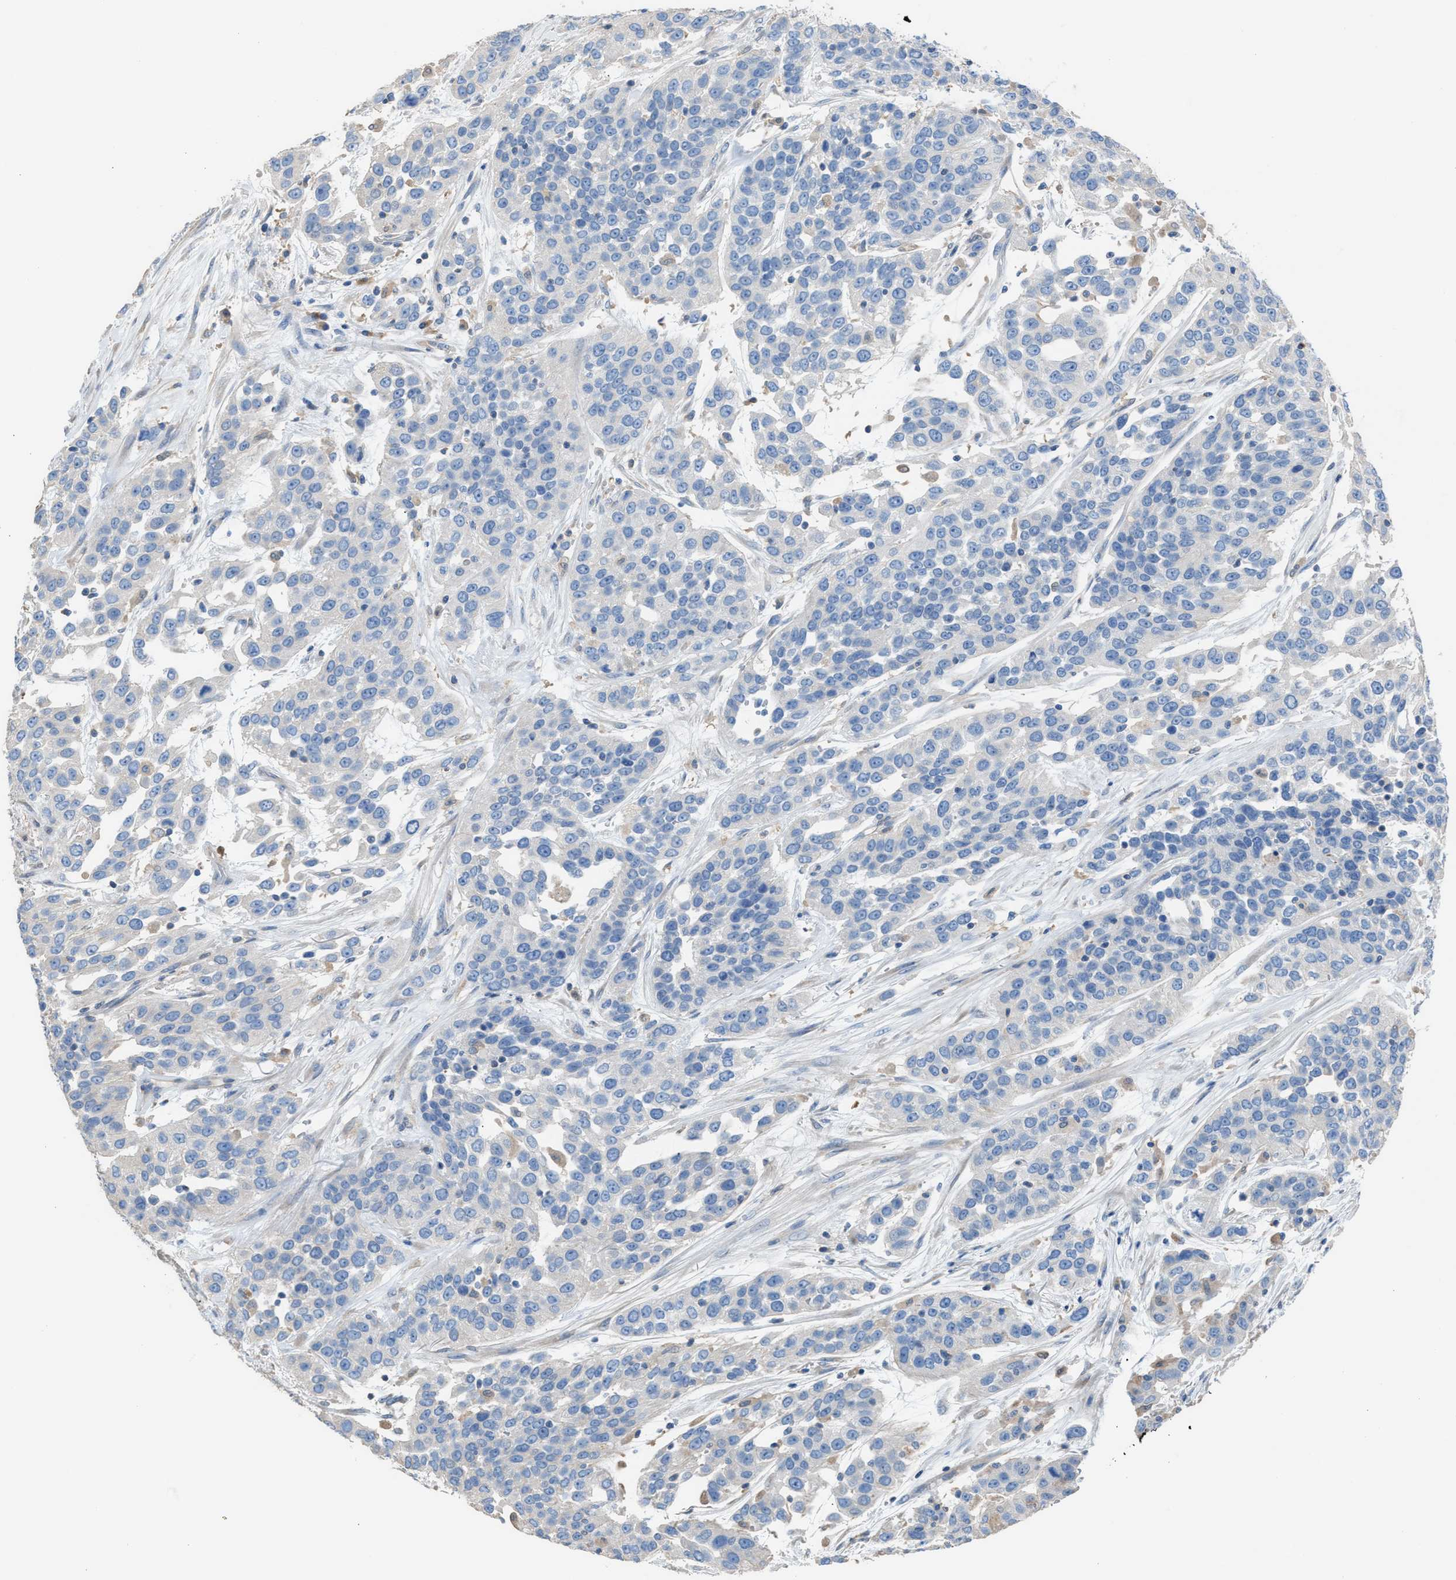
{"staining": {"intensity": "negative", "quantity": "none", "location": "none"}, "tissue": "urothelial cancer", "cell_type": "Tumor cells", "image_type": "cancer", "snomed": [{"axis": "morphology", "description": "Urothelial carcinoma, High grade"}, {"axis": "topography", "description": "Urinary bladder"}], "caption": "Tumor cells show no significant protein expression in urothelial carcinoma (high-grade).", "gene": "NQO2", "patient": {"sex": "female", "age": 80}}